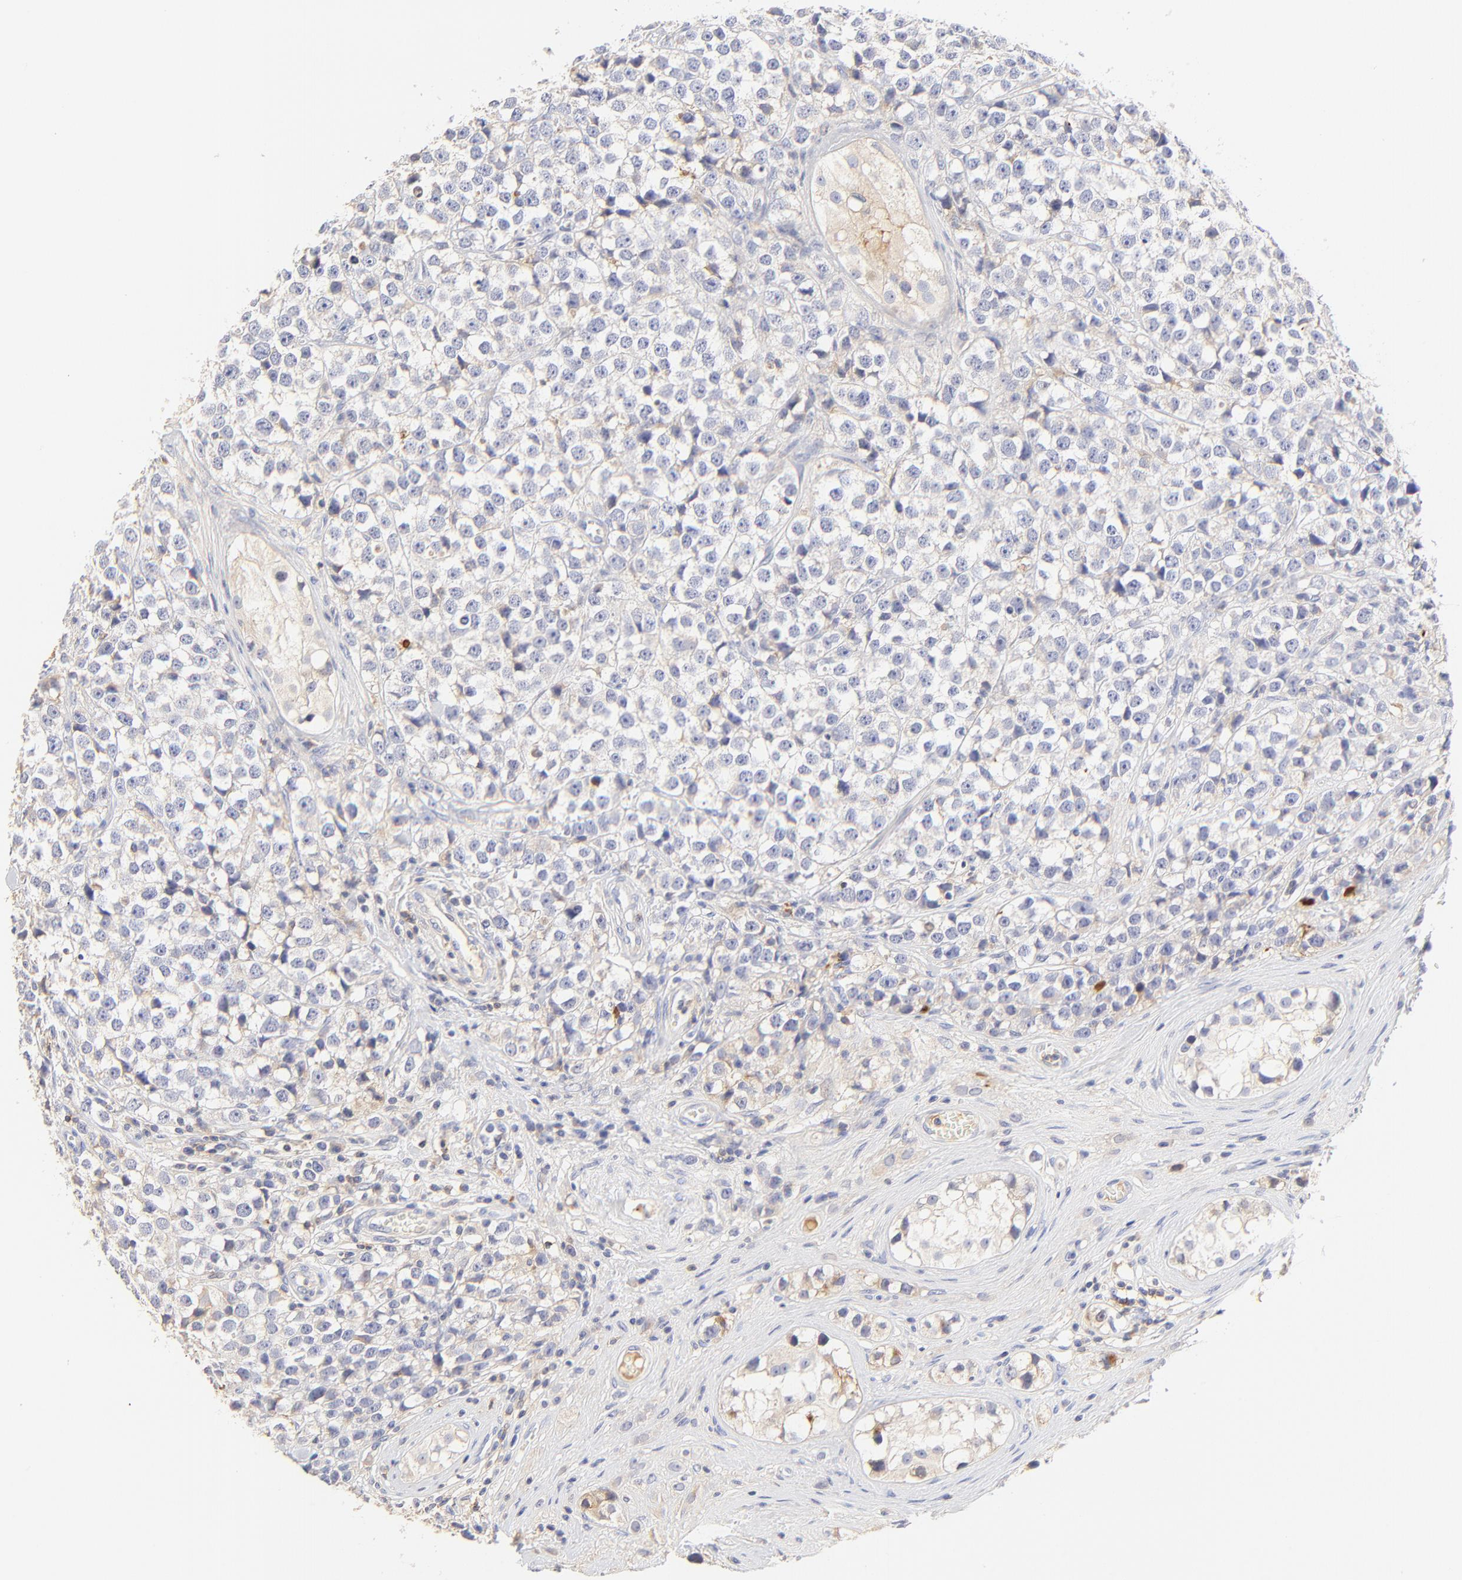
{"staining": {"intensity": "negative", "quantity": "none", "location": "none"}, "tissue": "testis cancer", "cell_type": "Tumor cells", "image_type": "cancer", "snomed": [{"axis": "morphology", "description": "Seminoma, NOS"}, {"axis": "topography", "description": "Testis"}], "caption": "Protein analysis of seminoma (testis) shows no significant expression in tumor cells. (Brightfield microscopy of DAB (3,3'-diaminobenzidine) immunohistochemistry at high magnification).", "gene": "MDGA2", "patient": {"sex": "male", "age": 25}}